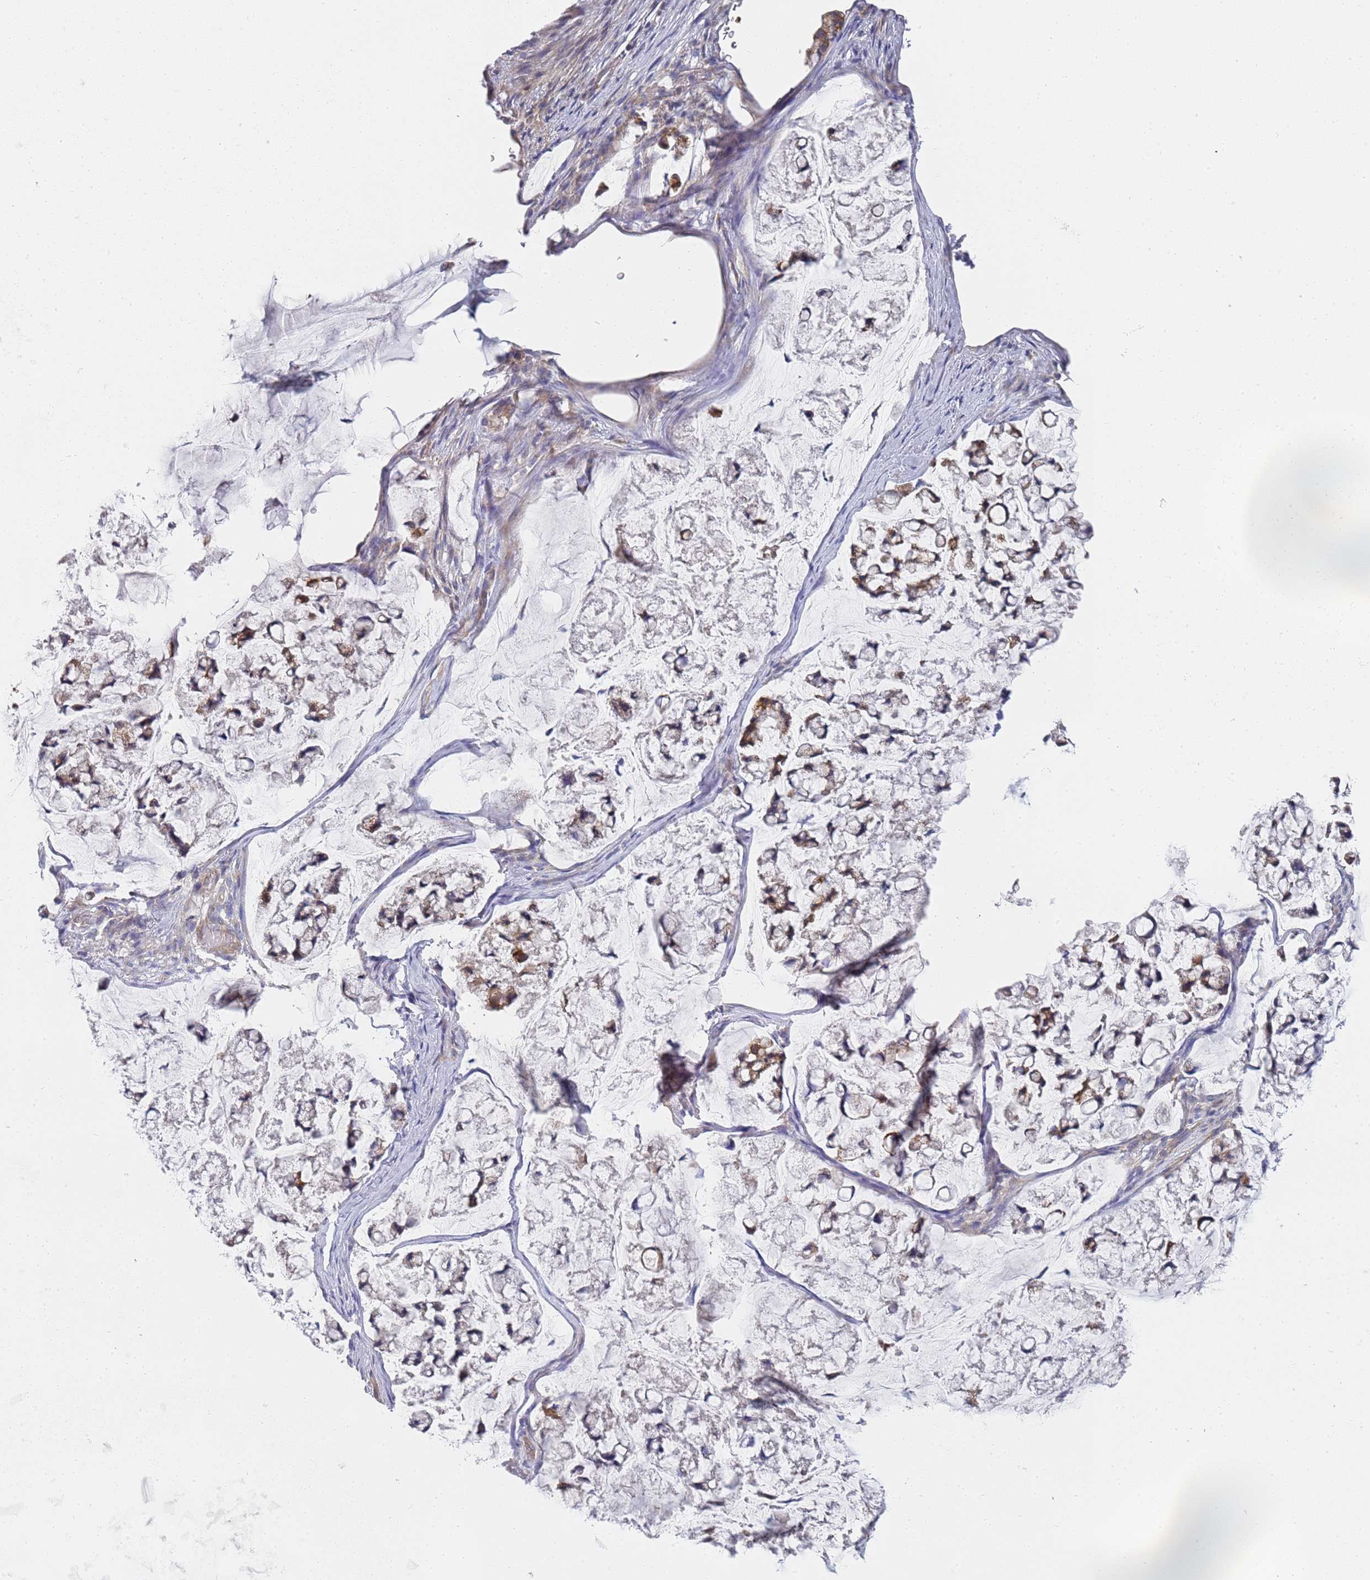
{"staining": {"intensity": "strong", "quantity": "25%-75%", "location": "cytoplasmic/membranous"}, "tissue": "stomach cancer", "cell_type": "Tumor cells", "image_type": "cancer", "snomed": [{"axis": "morphology", "description": "Adenocarcinoma, NOS"}, {"axis": "topography", "description": "Stomach, lower"}], "caption": "Stomach cancer (adenocarcinoma) stained for a protein exhibits strong cytoplasmic/membranous positivity in tumor cells.", "gene": "SCAPER", "patient": {"sex": "male", "age": 67}}